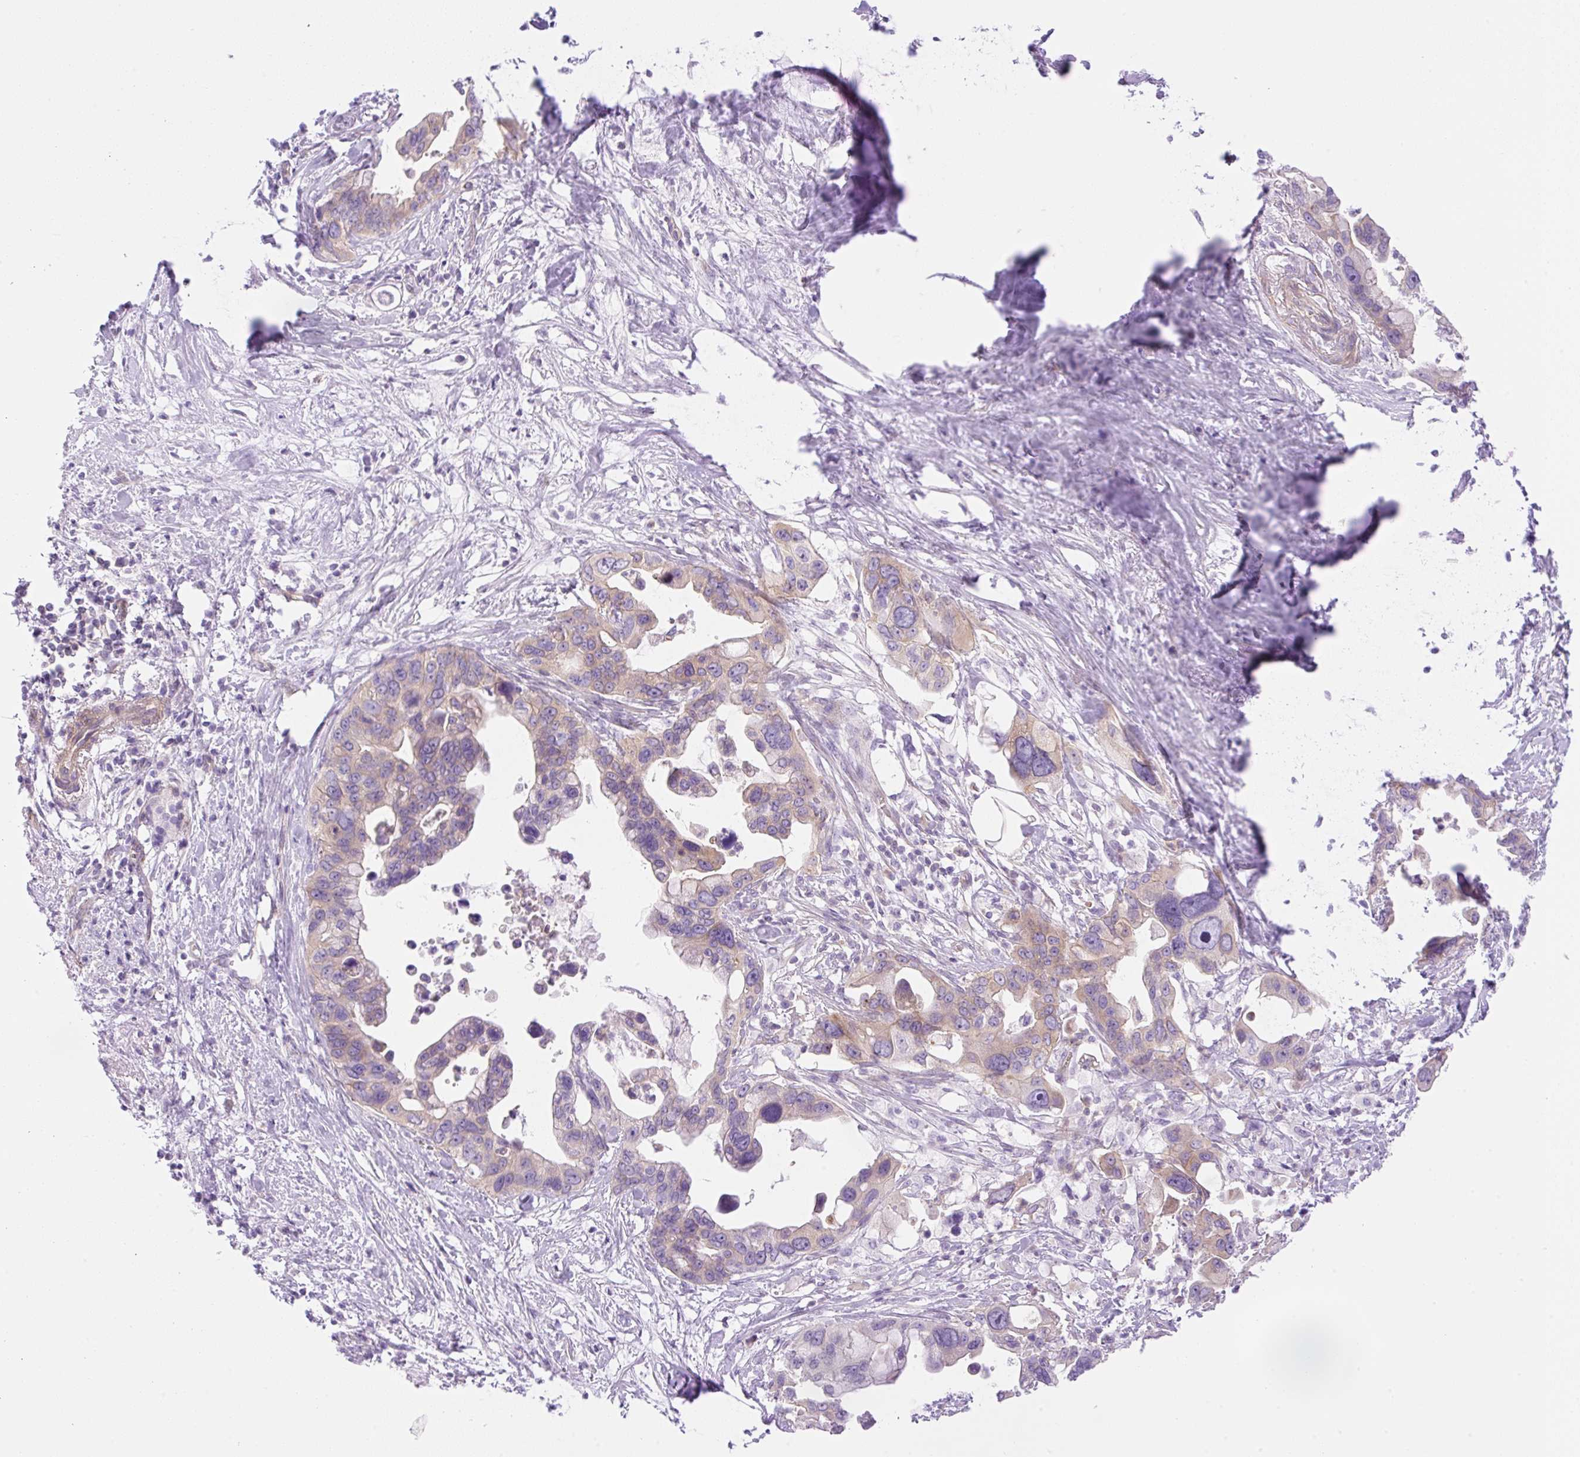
{"staining": {"intensity": "weak", "quantity": "25%-75%", "location": "cytoplasmic/membranous"}, "tissue": "pancreatic cancer", "cell_type": "Tumor cells", "image_type": "cancer", "snomed": [{"axis": "morphology", "description": "Adenocarcinoma, NOS"}, {"axis": "topography", "description": "Pancreas"}], "caption": "A low amount of weak cytoplasmic/membranous staining is present in about 25%-75% of tumor cells in adenocarcinoma (pancreatic) tissue.", "gene": "EHD3", "patient": {"sex": "female", "age": 83}}